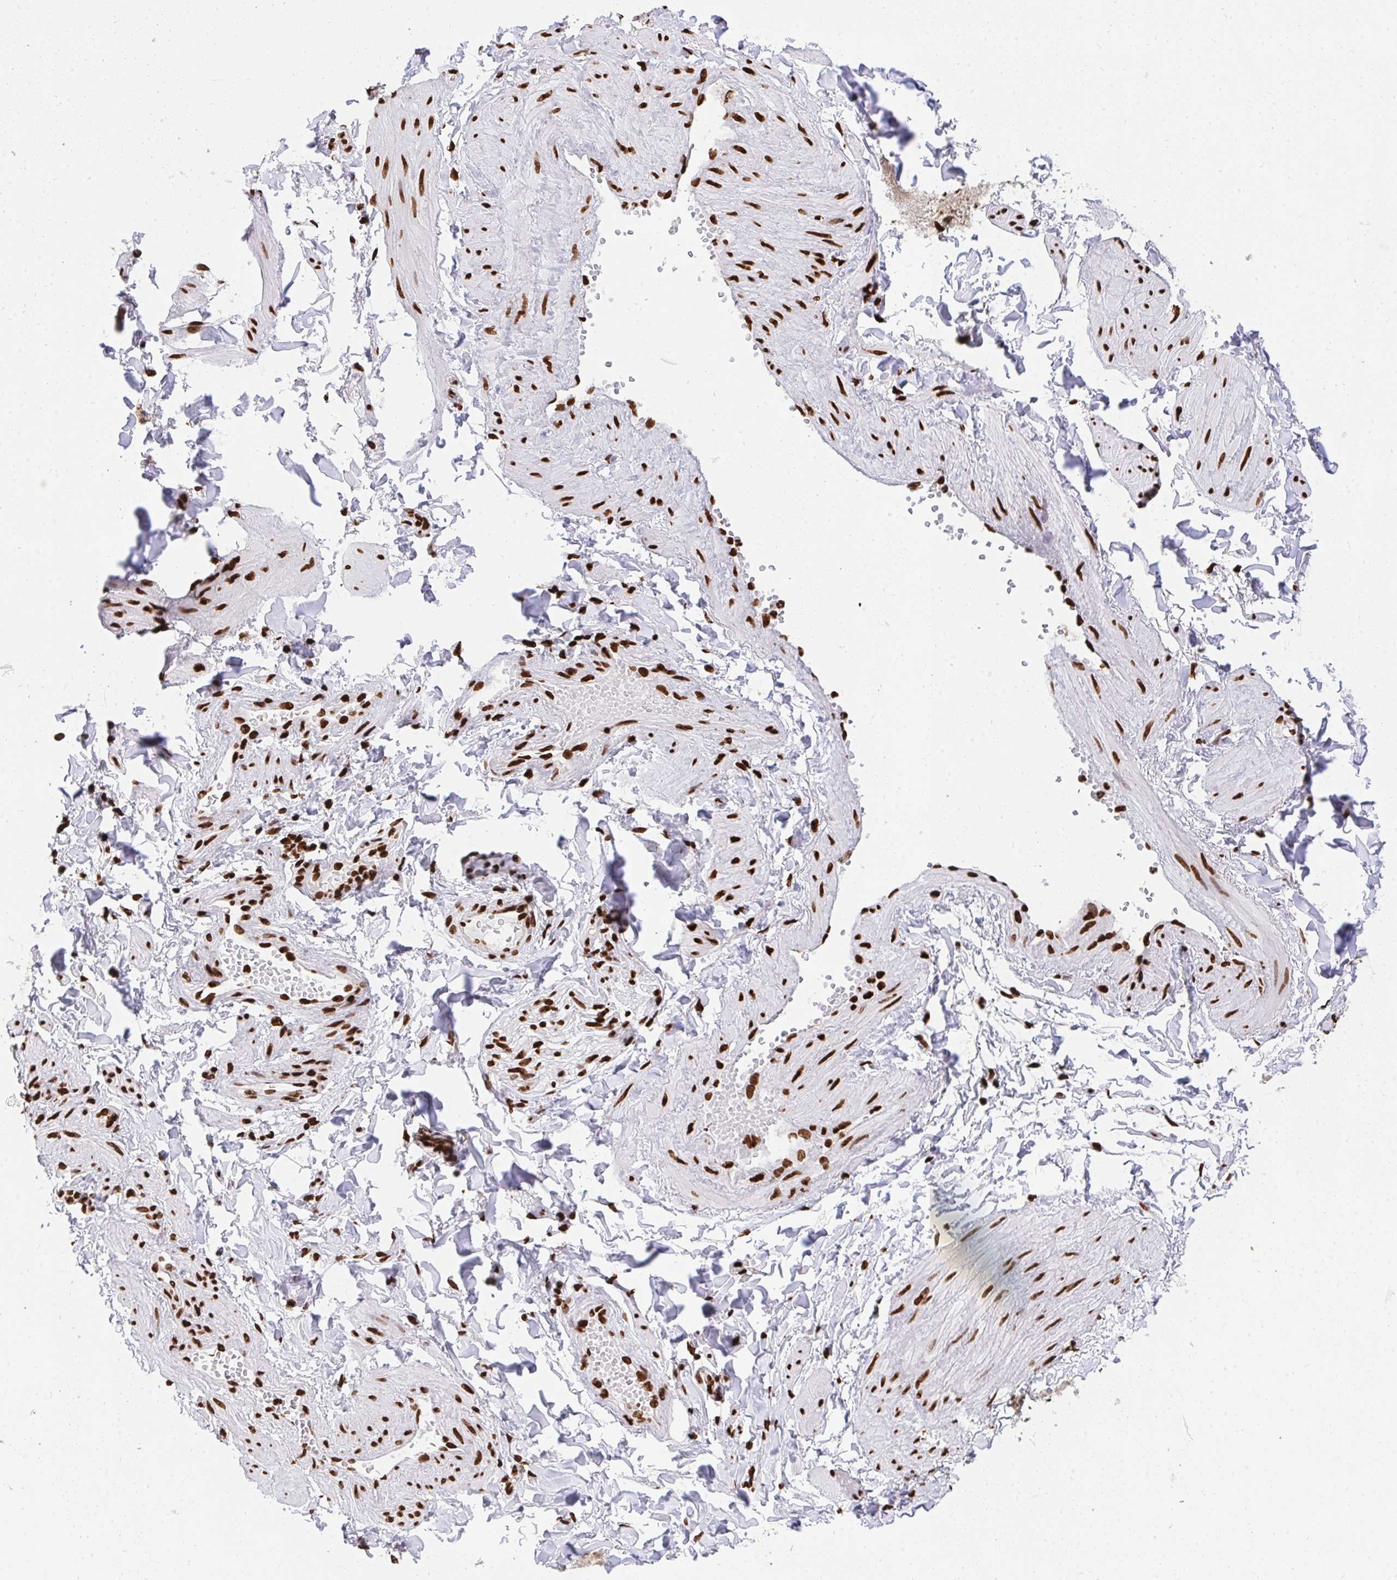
{"staining": {"intensity": "strong", "quantity": ">75%", "location": "nuclear"}, "tissue": "adipose tissue", "cell_type": "Adipocytes", "image_type": "normal", "snomed": [{"axis": "morphology", "description": "Normal tissue, NOS"}, {"axis": "topography", "description": "Epididymis"}, {"axis": "topography", "description": "Peripheral nerve tissue"}], "caption": "Protein expression analysis of normal adipose tissue reveals strong nuclear positivity in about >75% of adipocytes.", "gene": "HNRNPL", "patient": {"sex": "male", "age": 32}}